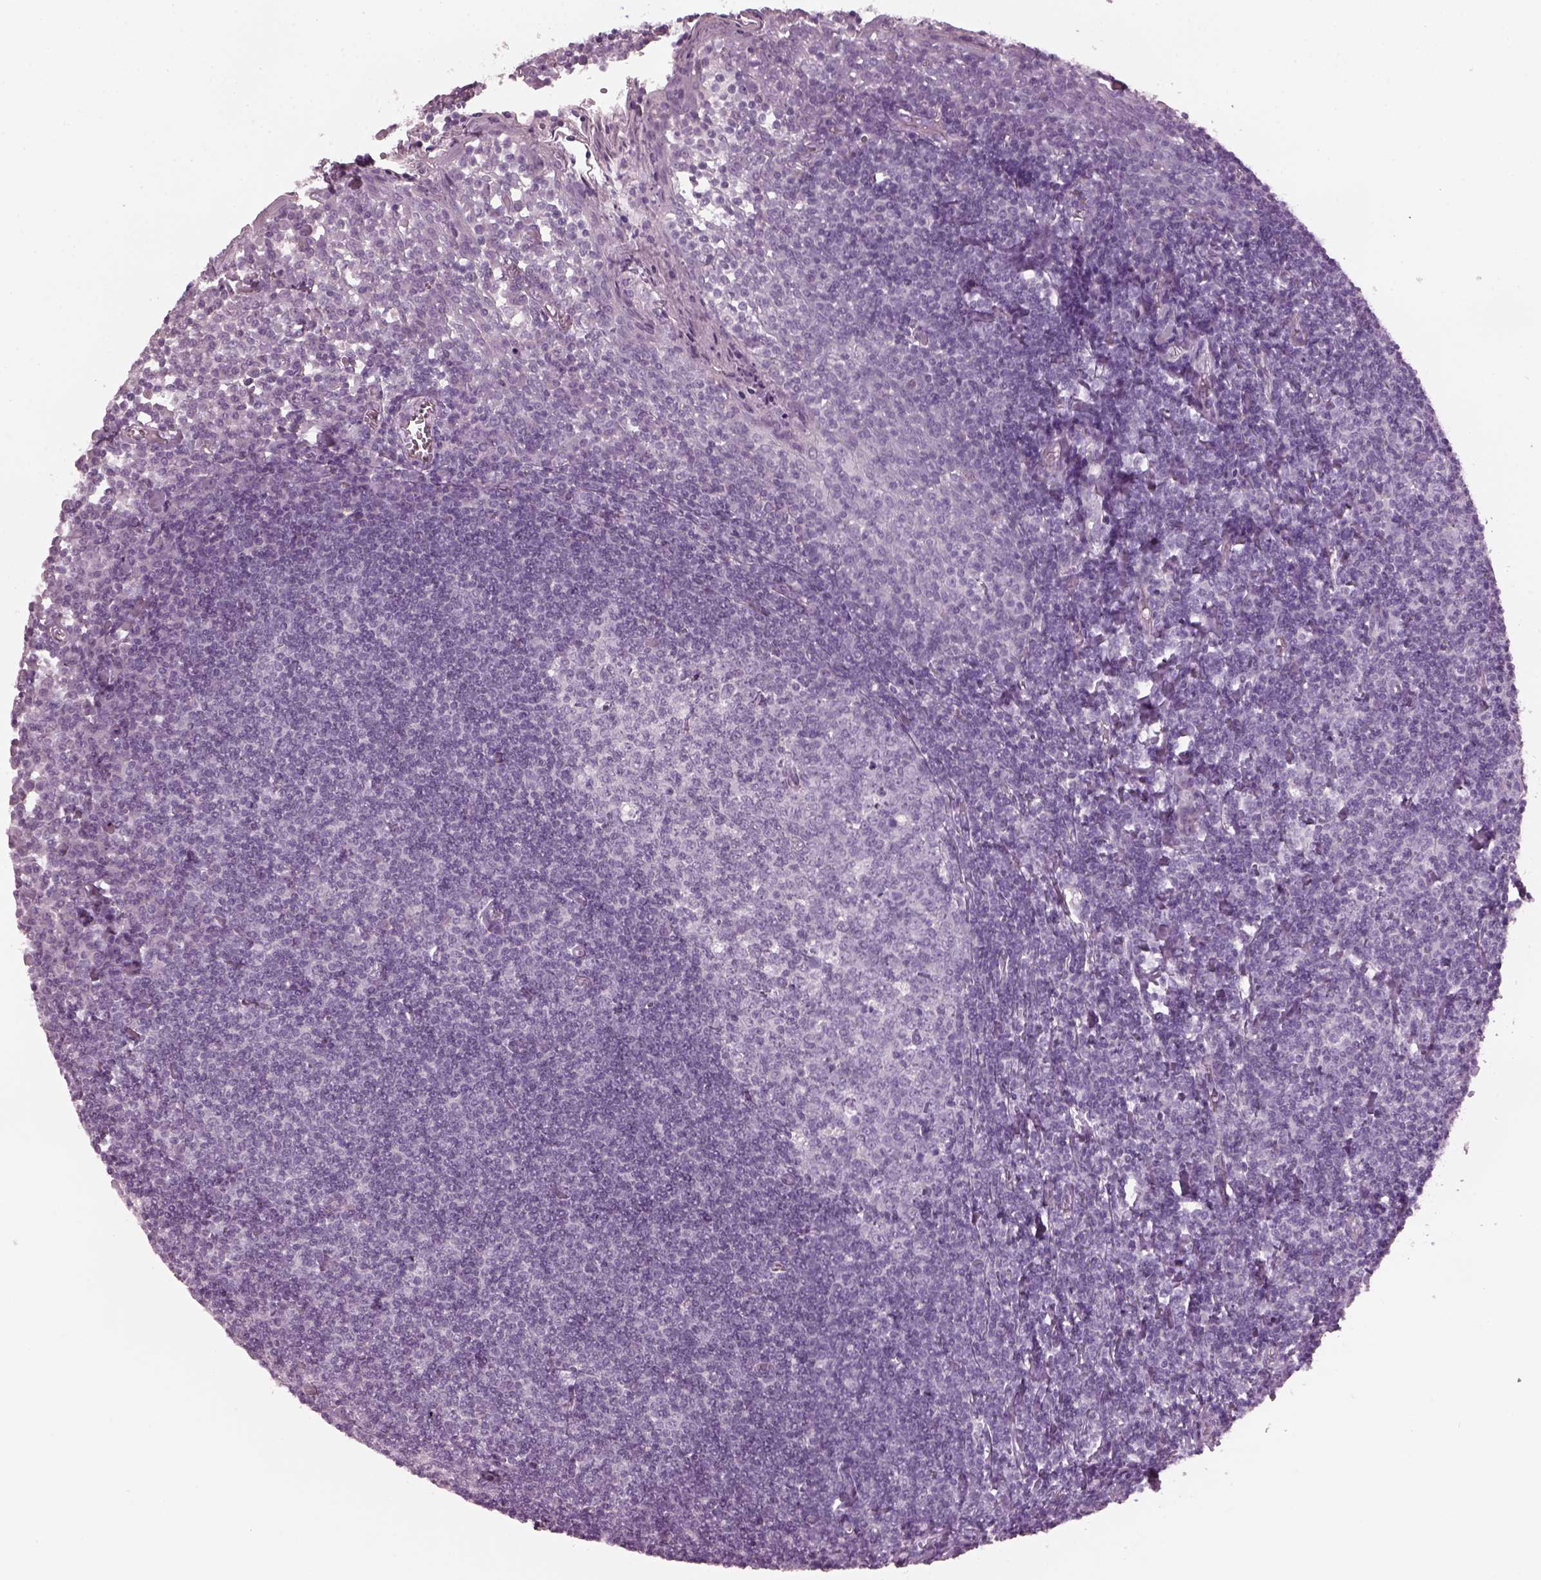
{"staining": {"intensity": "negative", "quantity": "none", "location": "none"}, "tissue": "tonsil", "cell_type": "Germinal center cells", "image_type": "normal", "snomed": [{"axis": "morphology", "description": "Normal tissue, NOS"}, {"axis": "topography", "description": "Tonsil"}], "caption": "Micrograph shows no protein staining in germinal center cells of benign tonsil.", "gene": "PDC", "patient": {"sex": "female", "age": 12}}